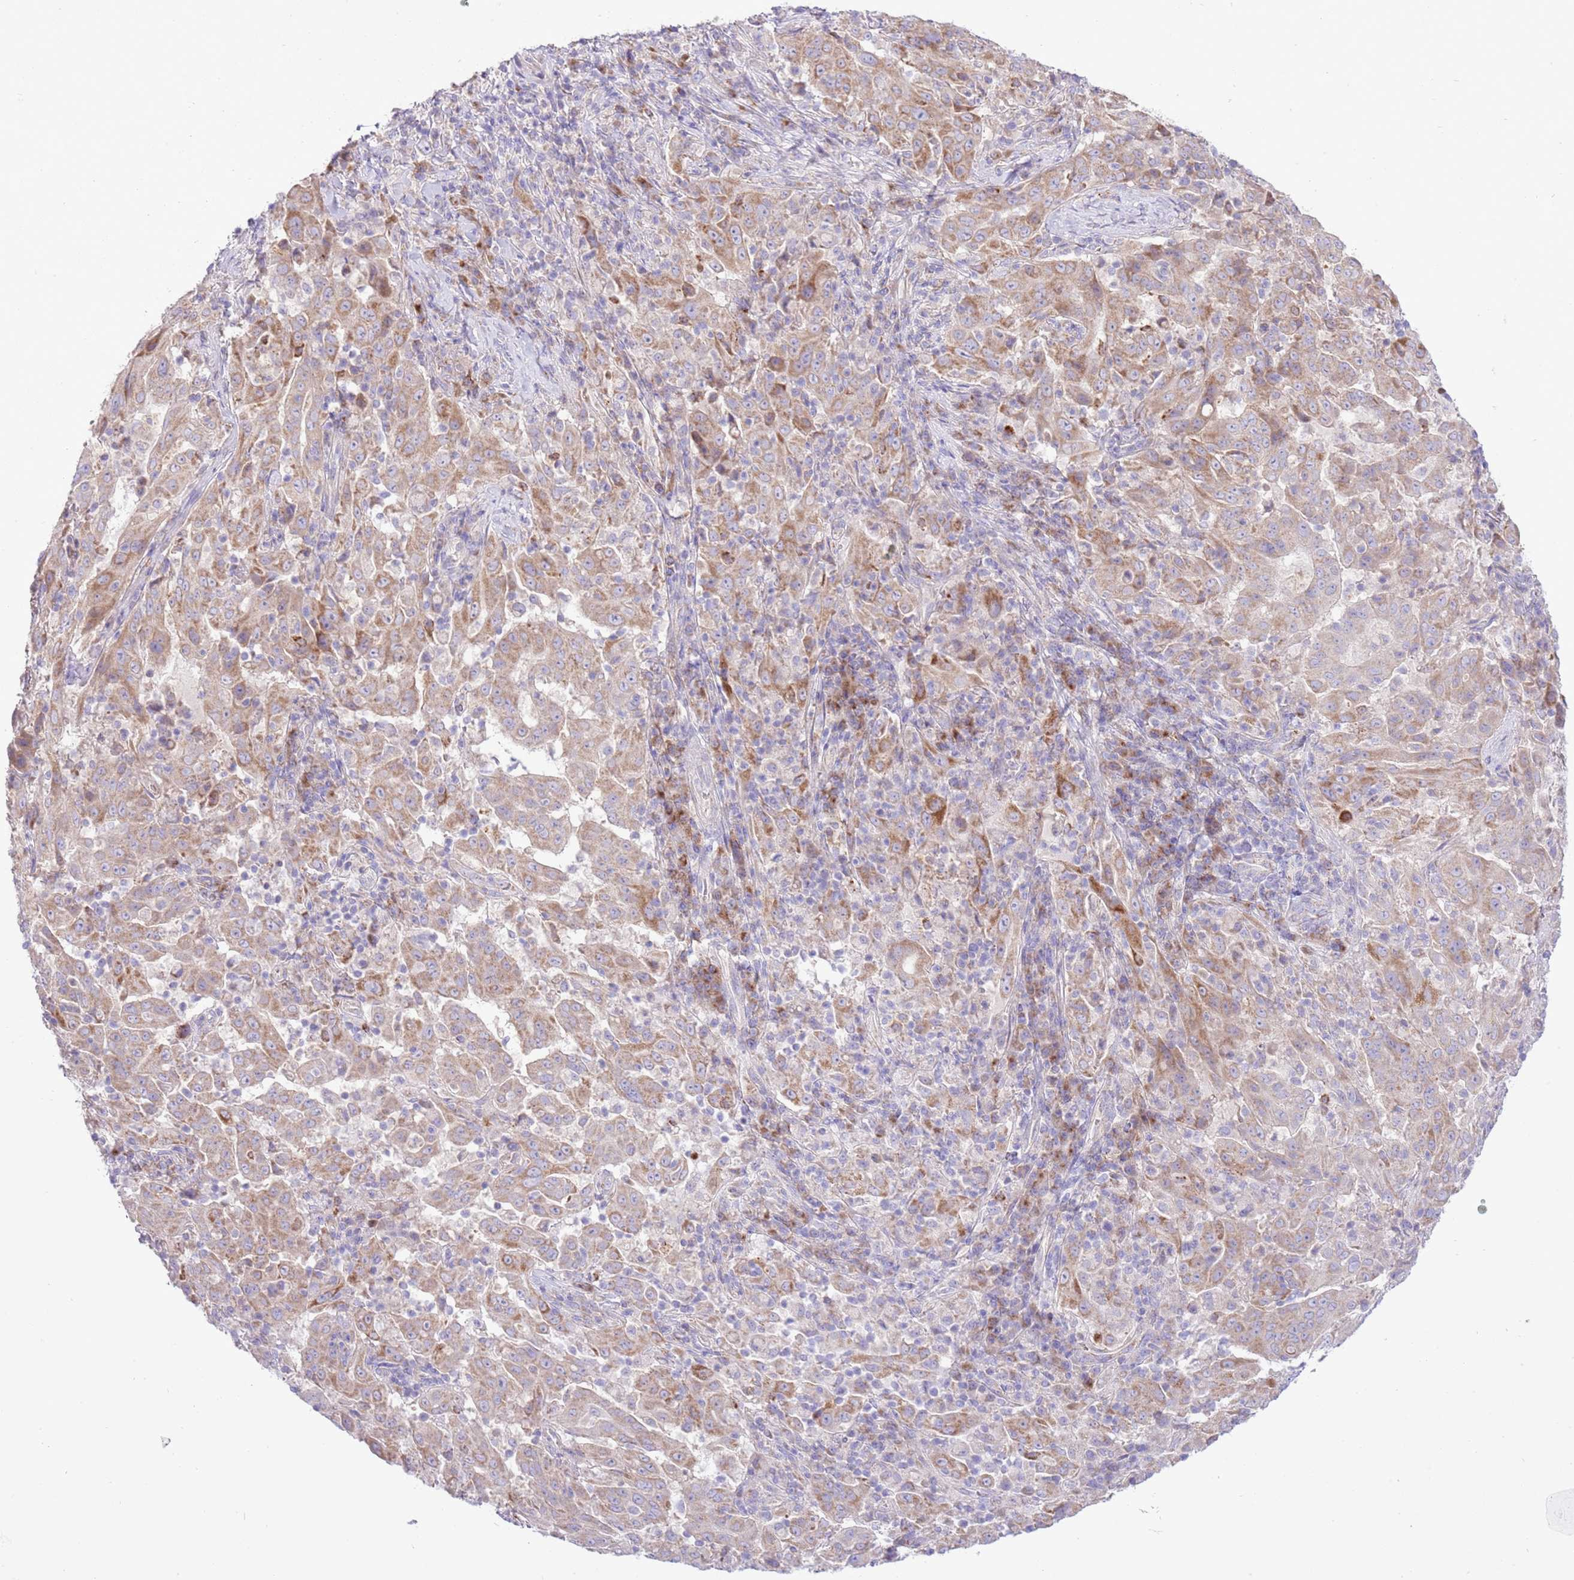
{"staining": {"intensity": "moderate", "quantity": ">75%", "location": "cytoplasmic/membranous"}, "tissue": "pancreatic cancer", "cell_type": "Tumor cells", "image_type": "cancer", "snomed": [{"axis": "morphology", "description": "Adenocarcinoma, NOS"}, {"axis": "topography", "description": "Pancreas"}], "caption": "Pancreatic cancer (adenocarcinoma) stained with a protein marker shows moderate staining in tumor cells.", "gene": "OAZ2", "patient": {"sex": "male", "age": 63}}